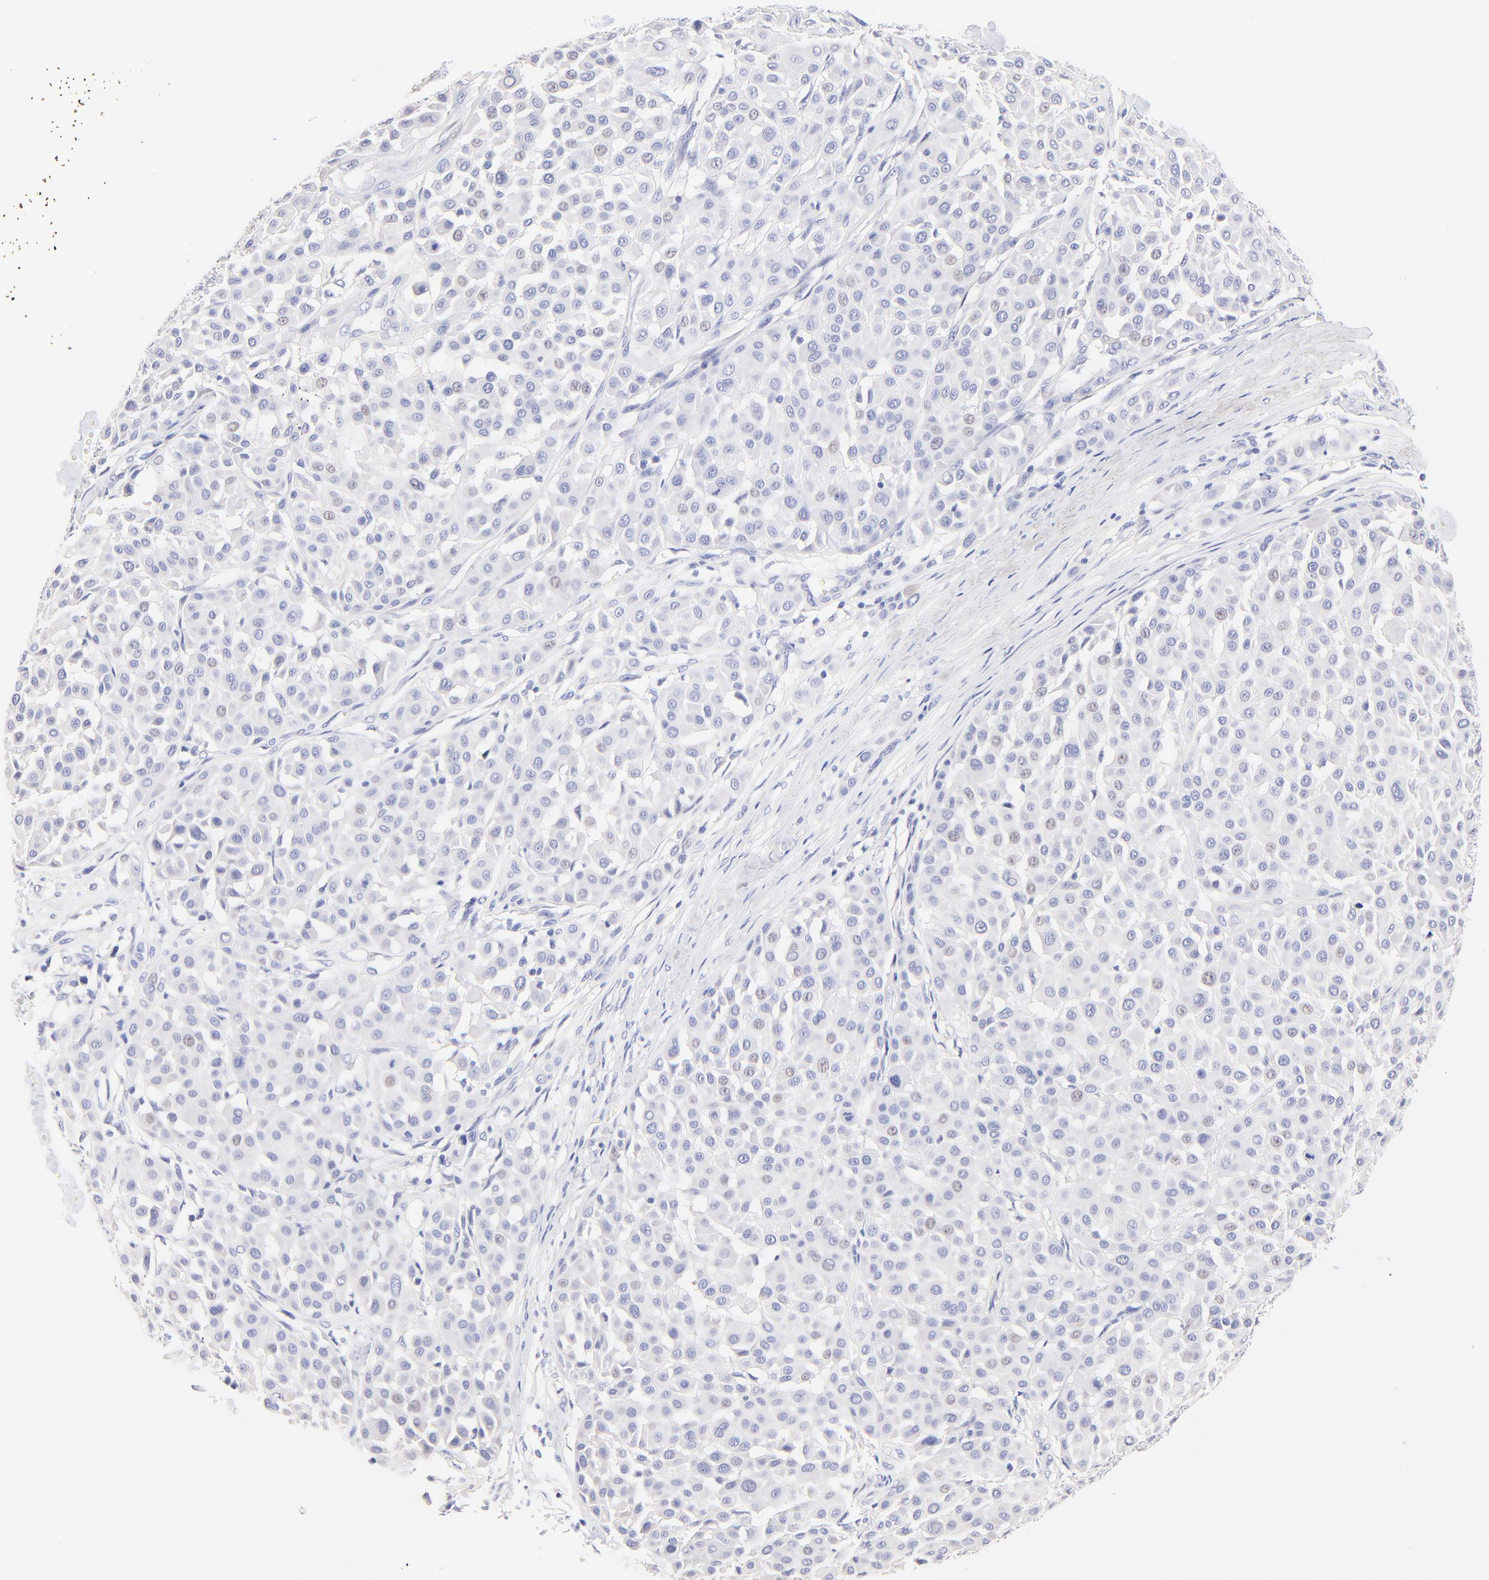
{"staining": {"intensity": "negative", "quantity": "none", "location": "none"}, "tissue": "melanoma", "cell_type": "Tumor cells", "image_type": "cancer", "snomed": [{"axis": "morphology", "description": "Malignant melanoma, Metastatic site"}, {"axis": "topography", "description": "Soft tissue"}], "caption": "IHC histopathology image of neoplastic tissue: human melanoma stained with DAB demonstrates no significant protein staining in tumor cells.", "gene": "RAB3A", "patient": {"sex": "male", "age": 41}}